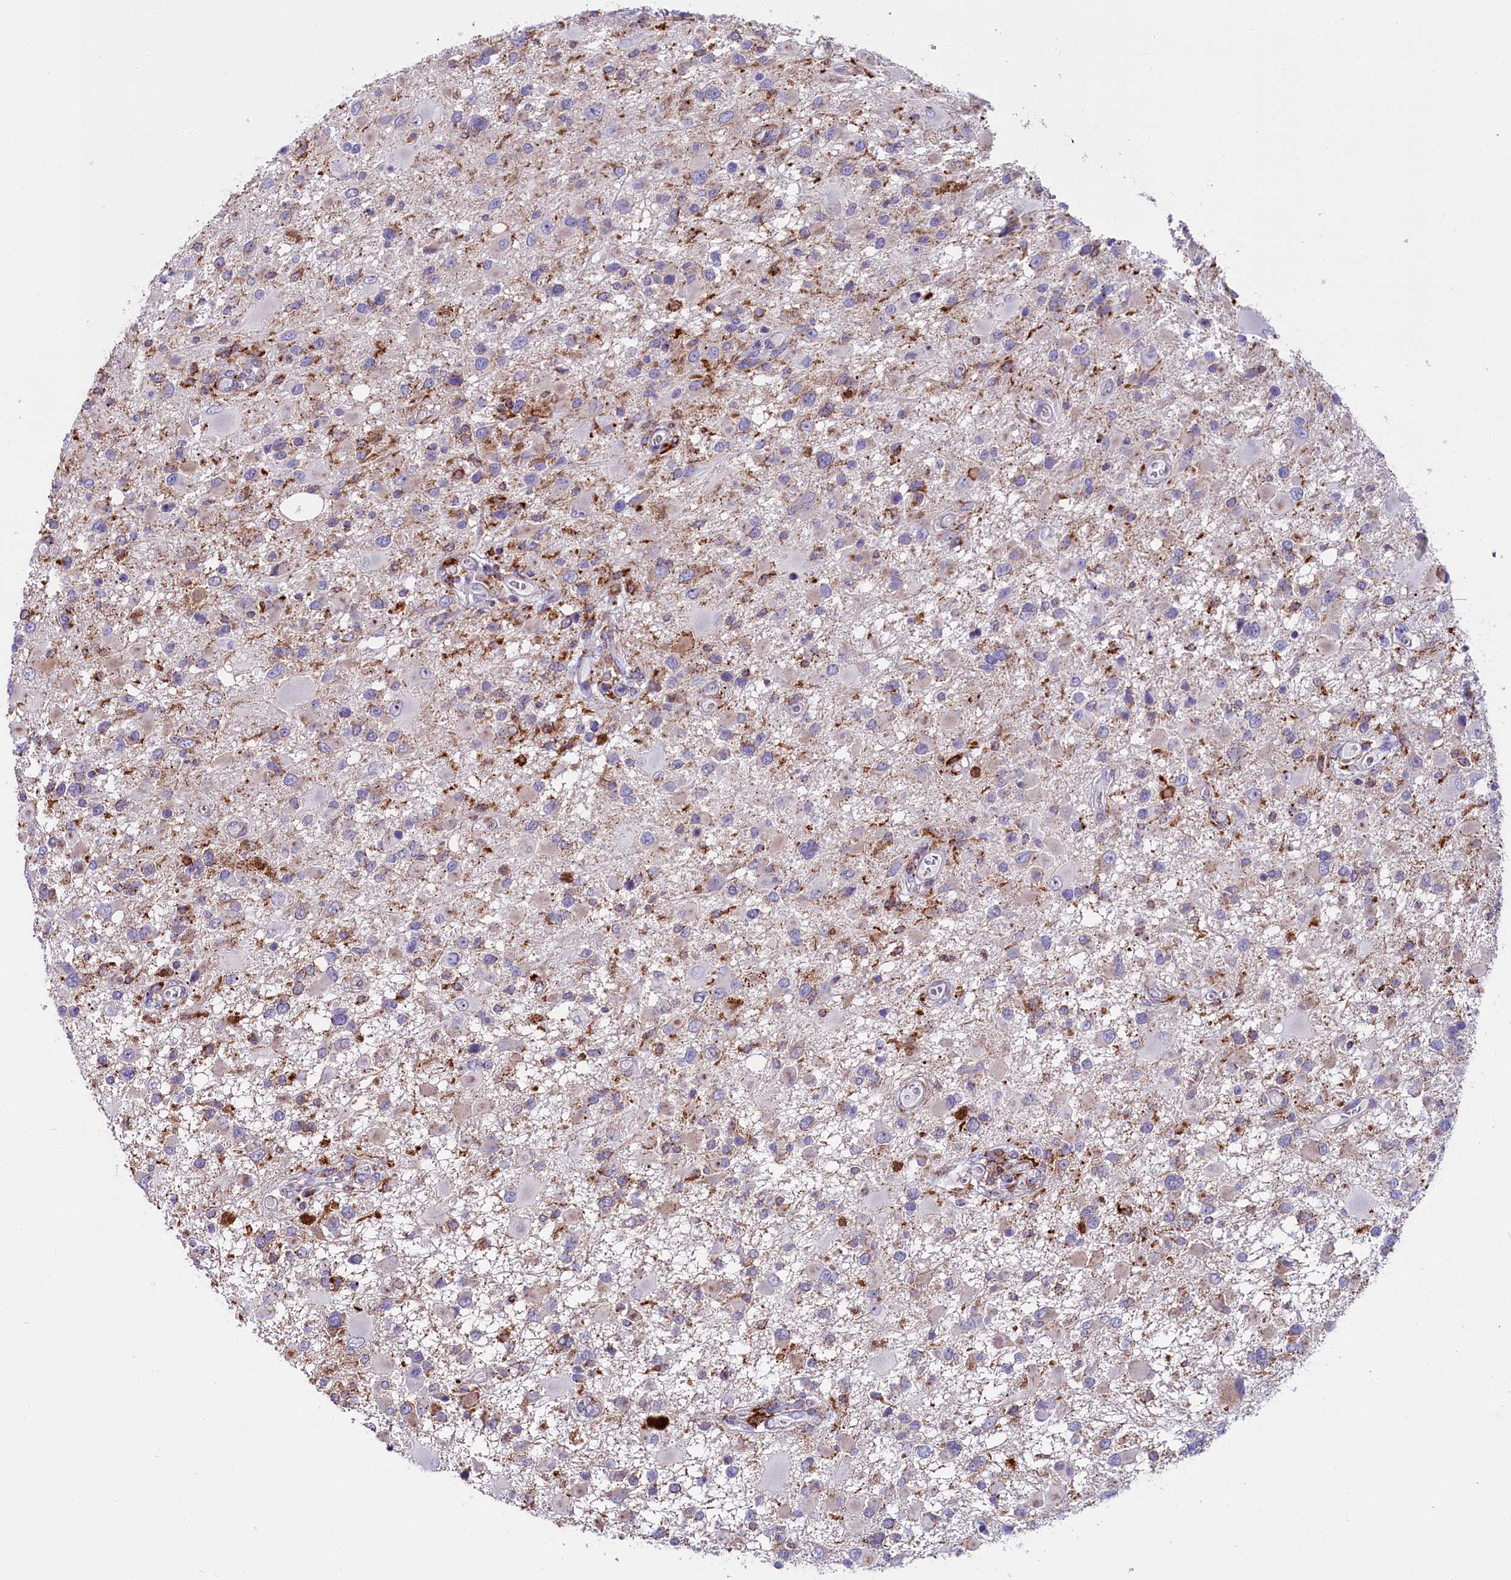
{"staining": {"intensity": "negative", "quantity": "none", "location": "none"}, "tissue": "glioma", "cell_type": "Tumor cells", "image_type": "cancer", "snomed": [{"axis": "morphology", "description": "Glioma, malignant, High grade"}, {"axis": "topography", "description": "Brain"}], "caption": "A photomicrograph of glioma stained for a protein reveals no brown staining in tumor cells.", "gene": "IL20RA", "patient": {"sex": "male", "age": 53}}